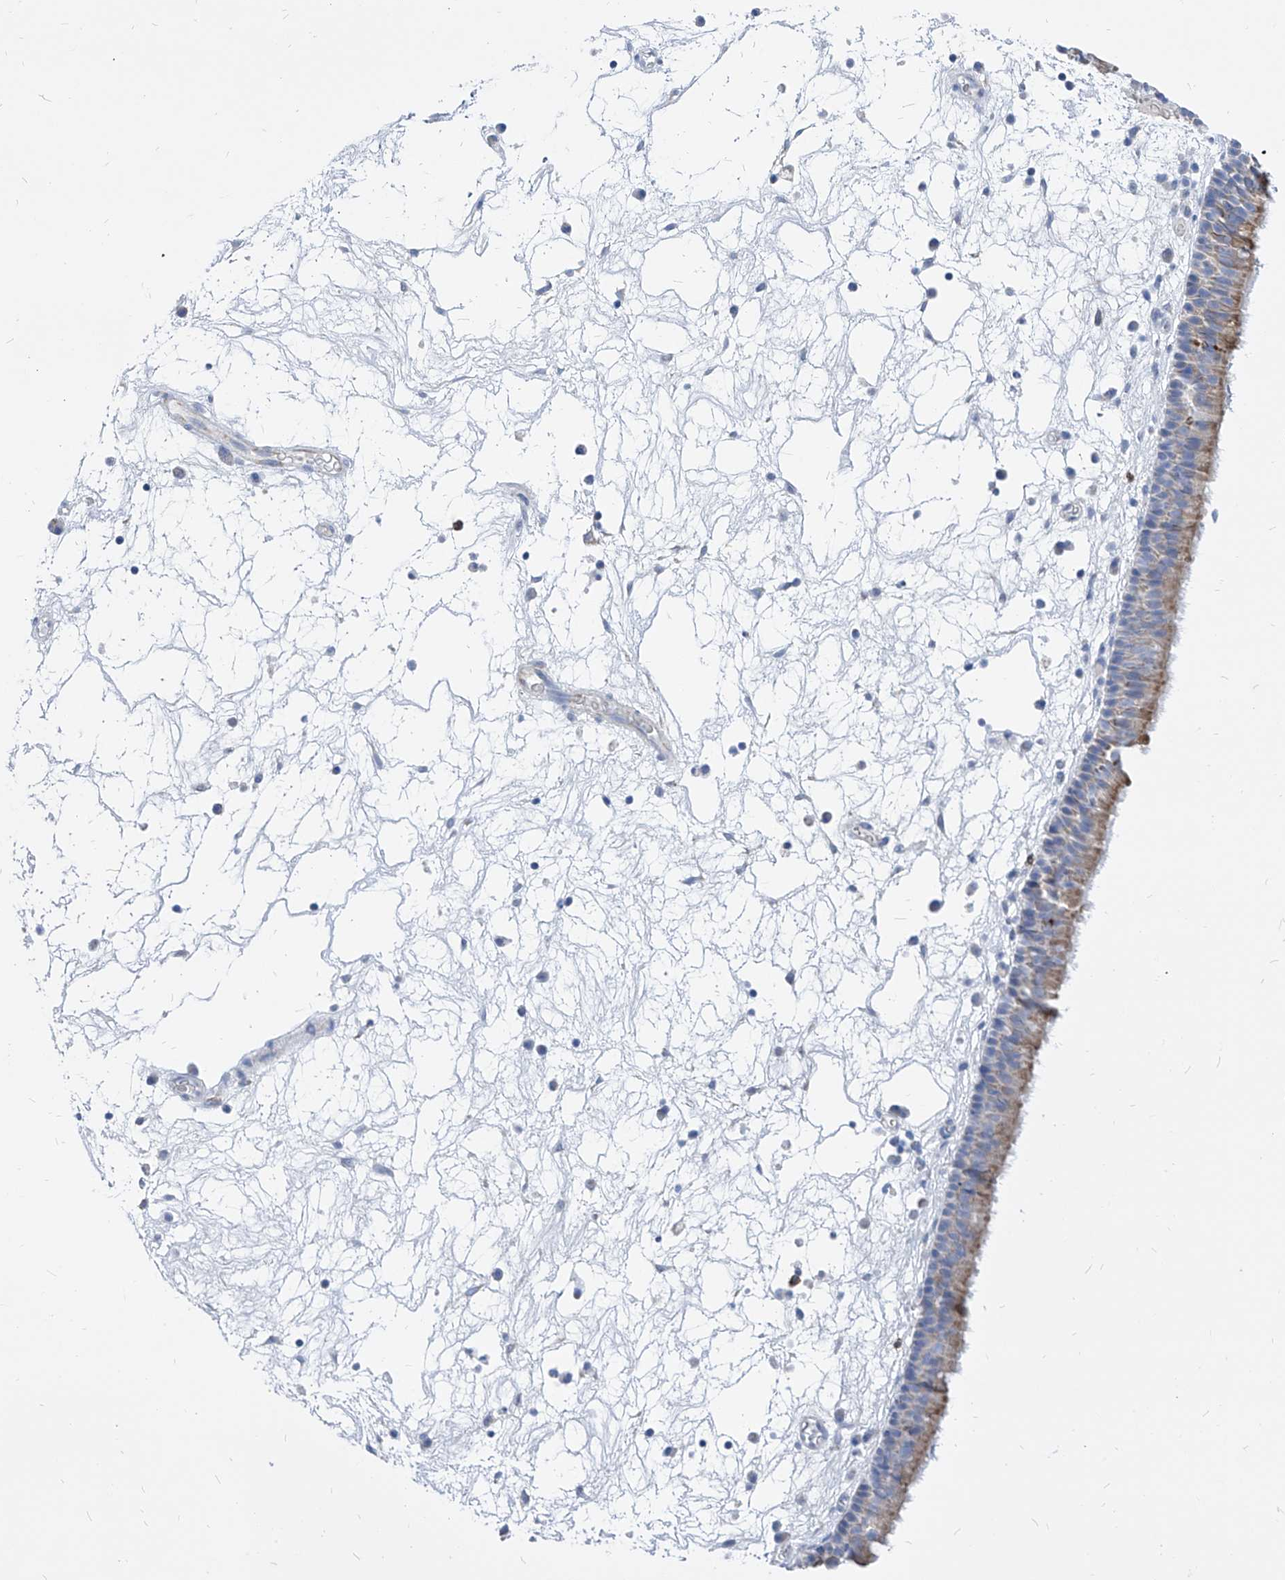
{"staining": {"intensity": "moderate", "quantity": "25%-75%", "location": "cytoplasmic/membranous"}, "tissue": "nasopharynx", "cell_type": "Respiratory epithelial cells", "image_type": "normal", "snomed": [{"axis": "morphology", "description": "Normal tissue, NOS"}, {"axis": "morphology", "description": "Inflammation, NOS"}, {"axis": "morphology", "description": "Malignant melanoma, Metastatic site"}, {"axis": "topography", "description": "Nasopharynx"}], "caption": "Protein expression by immunohistochemistry displays moderate cytoplasmic/membranous positivity in approximately 25%-75% of respiratory epithelial cells in normal nasopharynx. (Brightfield microscopy of DAB IHC at high magnification).", "gene": "COQ3", "patient": {"sex": "male", "age": 70}}